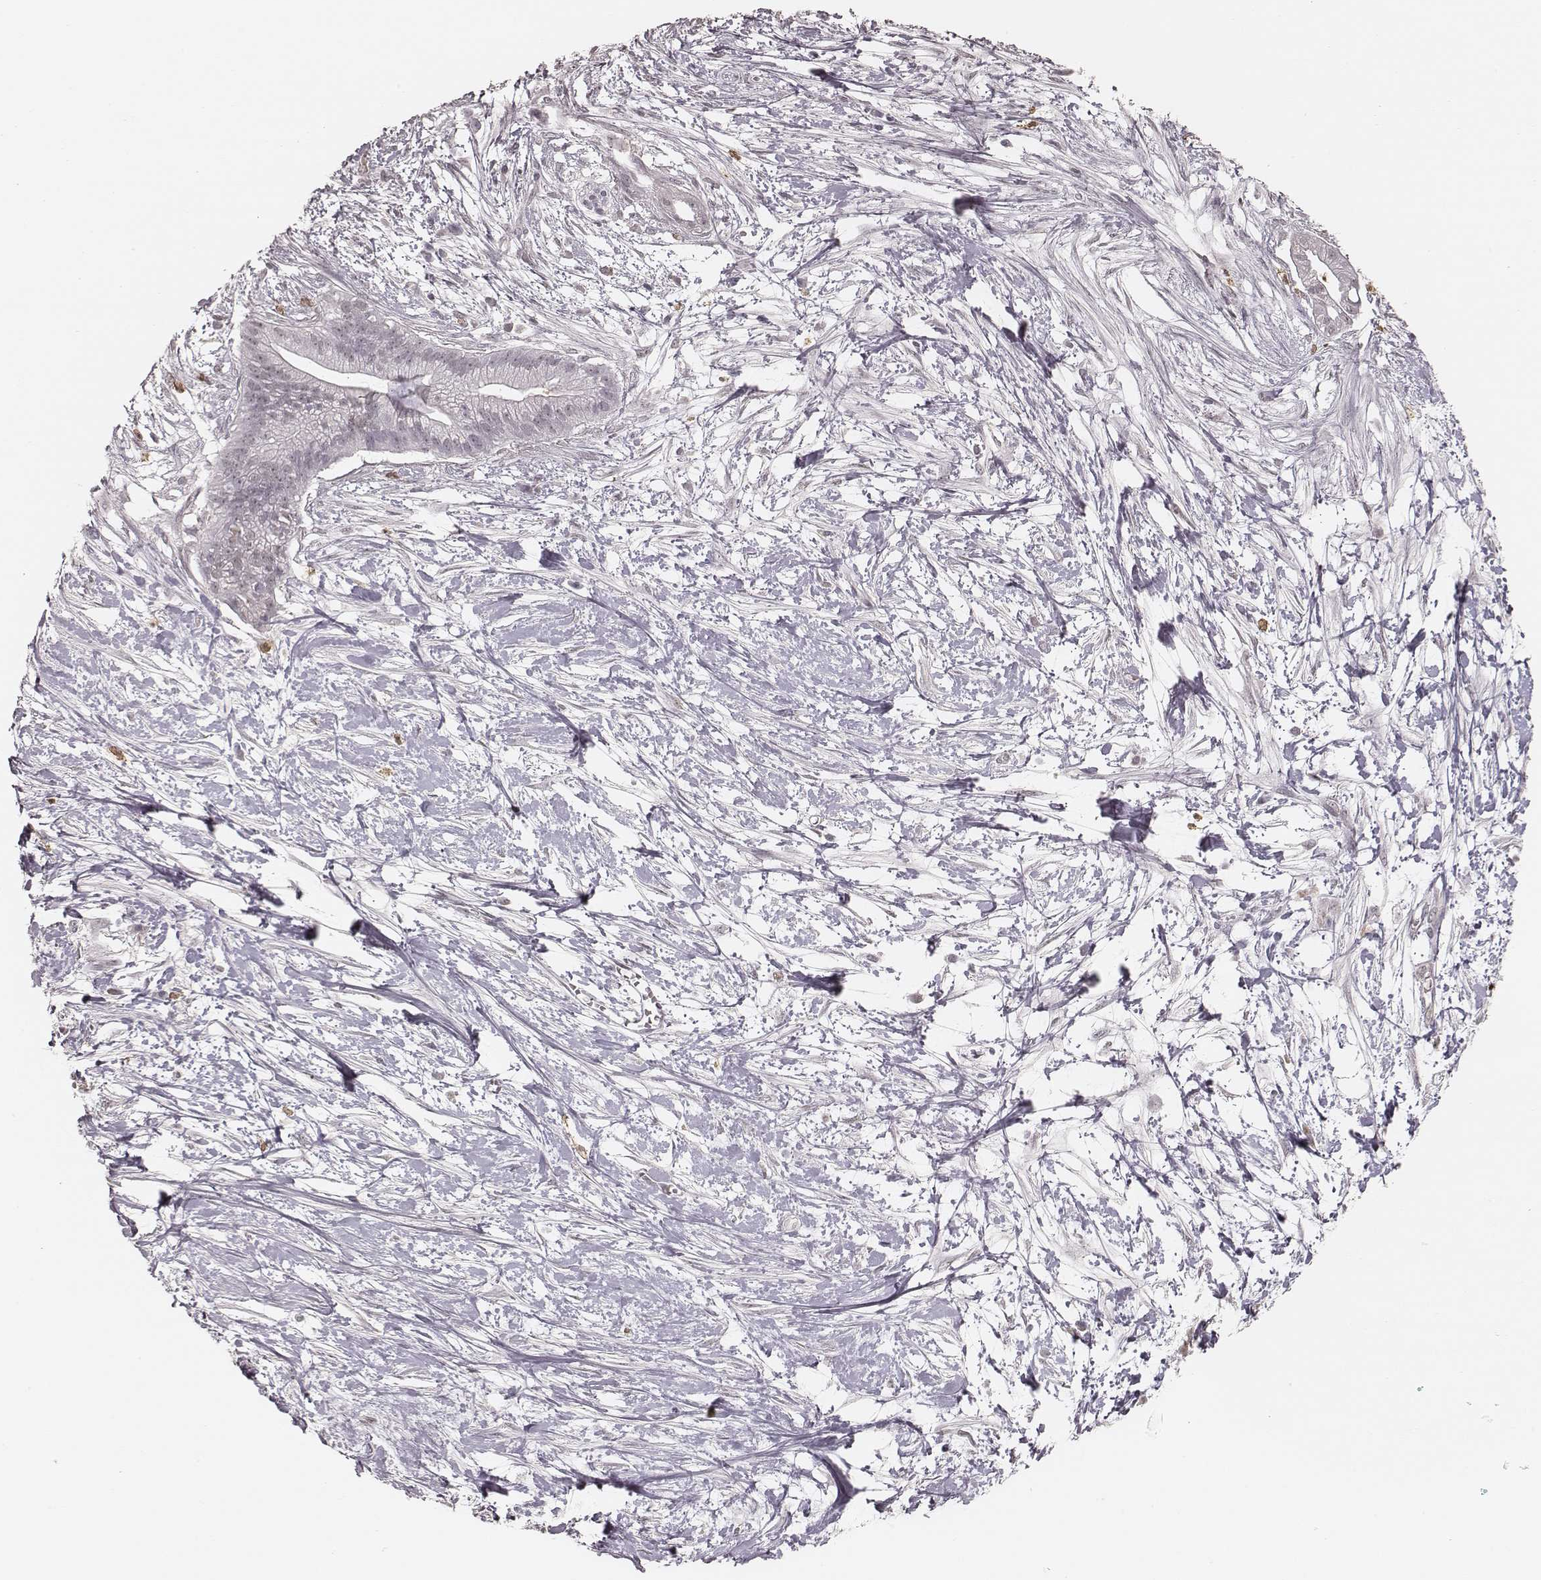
{"staining": {"intensity": "negative", "quantity": "none", "location": "none"}, "tissue": "pancreatic cancer", "cell_type": "Tumor cells", "image_type": "cancer", "snomed": [{"axis": "morphology", "description": "Normal tissue, NOS"}, {"axis": "morphology", "description": "Adenocarcinoma, NOS"}, {"axis": "topography", "description": "Lymph node"}, {"axis": "topography", "description": "Pancreas"}], "caption": "Immunohistochemistry (IHC) image of neoplastic tissue: adenocarcinoma (pancreatic) stained with DAB reveals no significant protein expression in tumor cells.", "gene": "KITLG", "patient": {"sex": "female", "age": 58}}